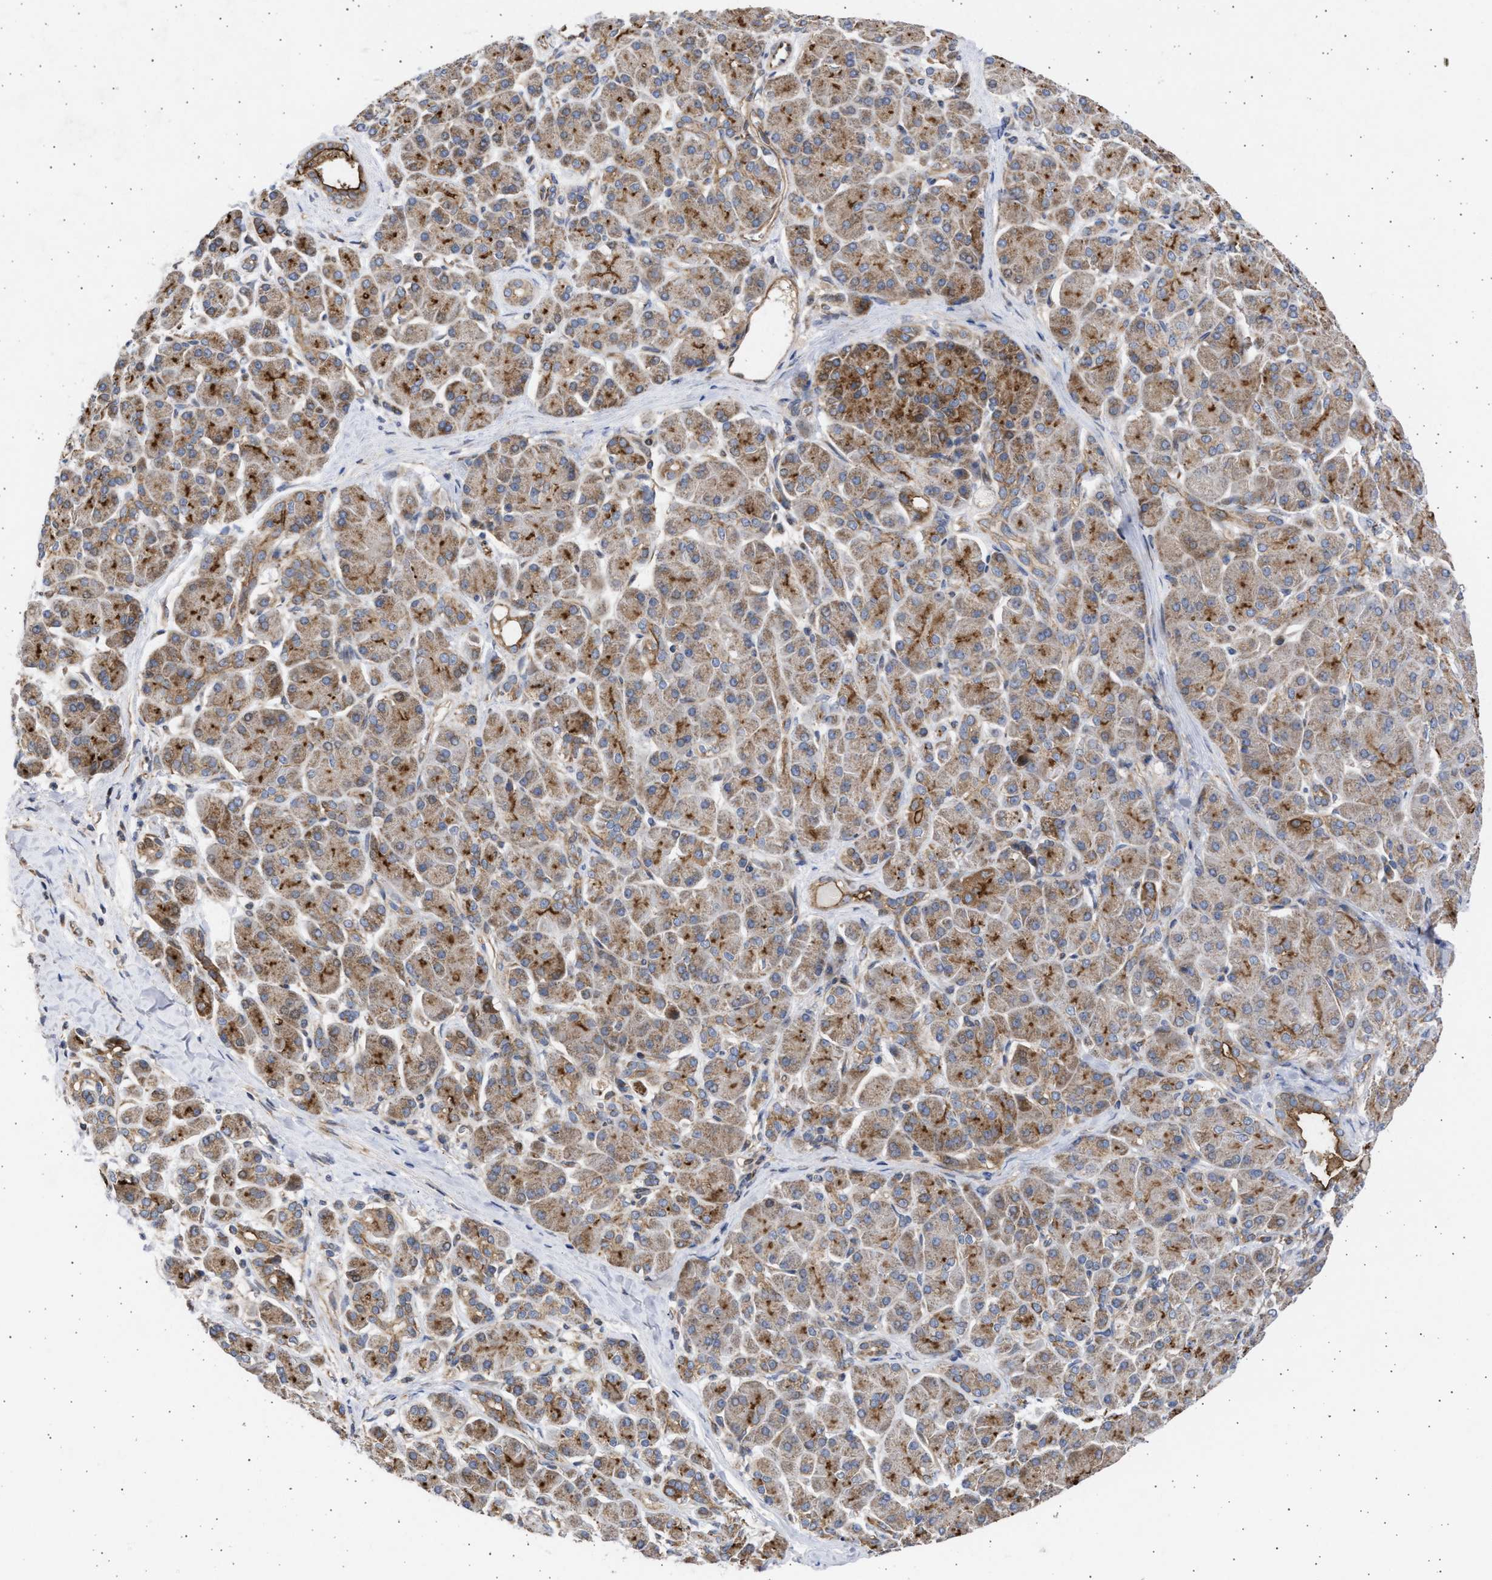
{"staining": {"intensity": "strong", "quantity": "25%-75%", "location": "cytoplasmic/membranous"}, "tissue": "pancreatic cancer", "cell_type": "Tumor cells", "image_type": "cancer", "snomed": [{"axis": "morphology", "description": "Adenocarcinoma, NOS"}, {"axis": "topography", "description": "Pancreas"}], "caption": "Adenocarcinoma (pancreatic) stained for a protein demonstrates strong cytoplasmic/membranous positivity in tumor cells.", "gene": "TTC19", "patient": {"sex": "male", "age": 55}}